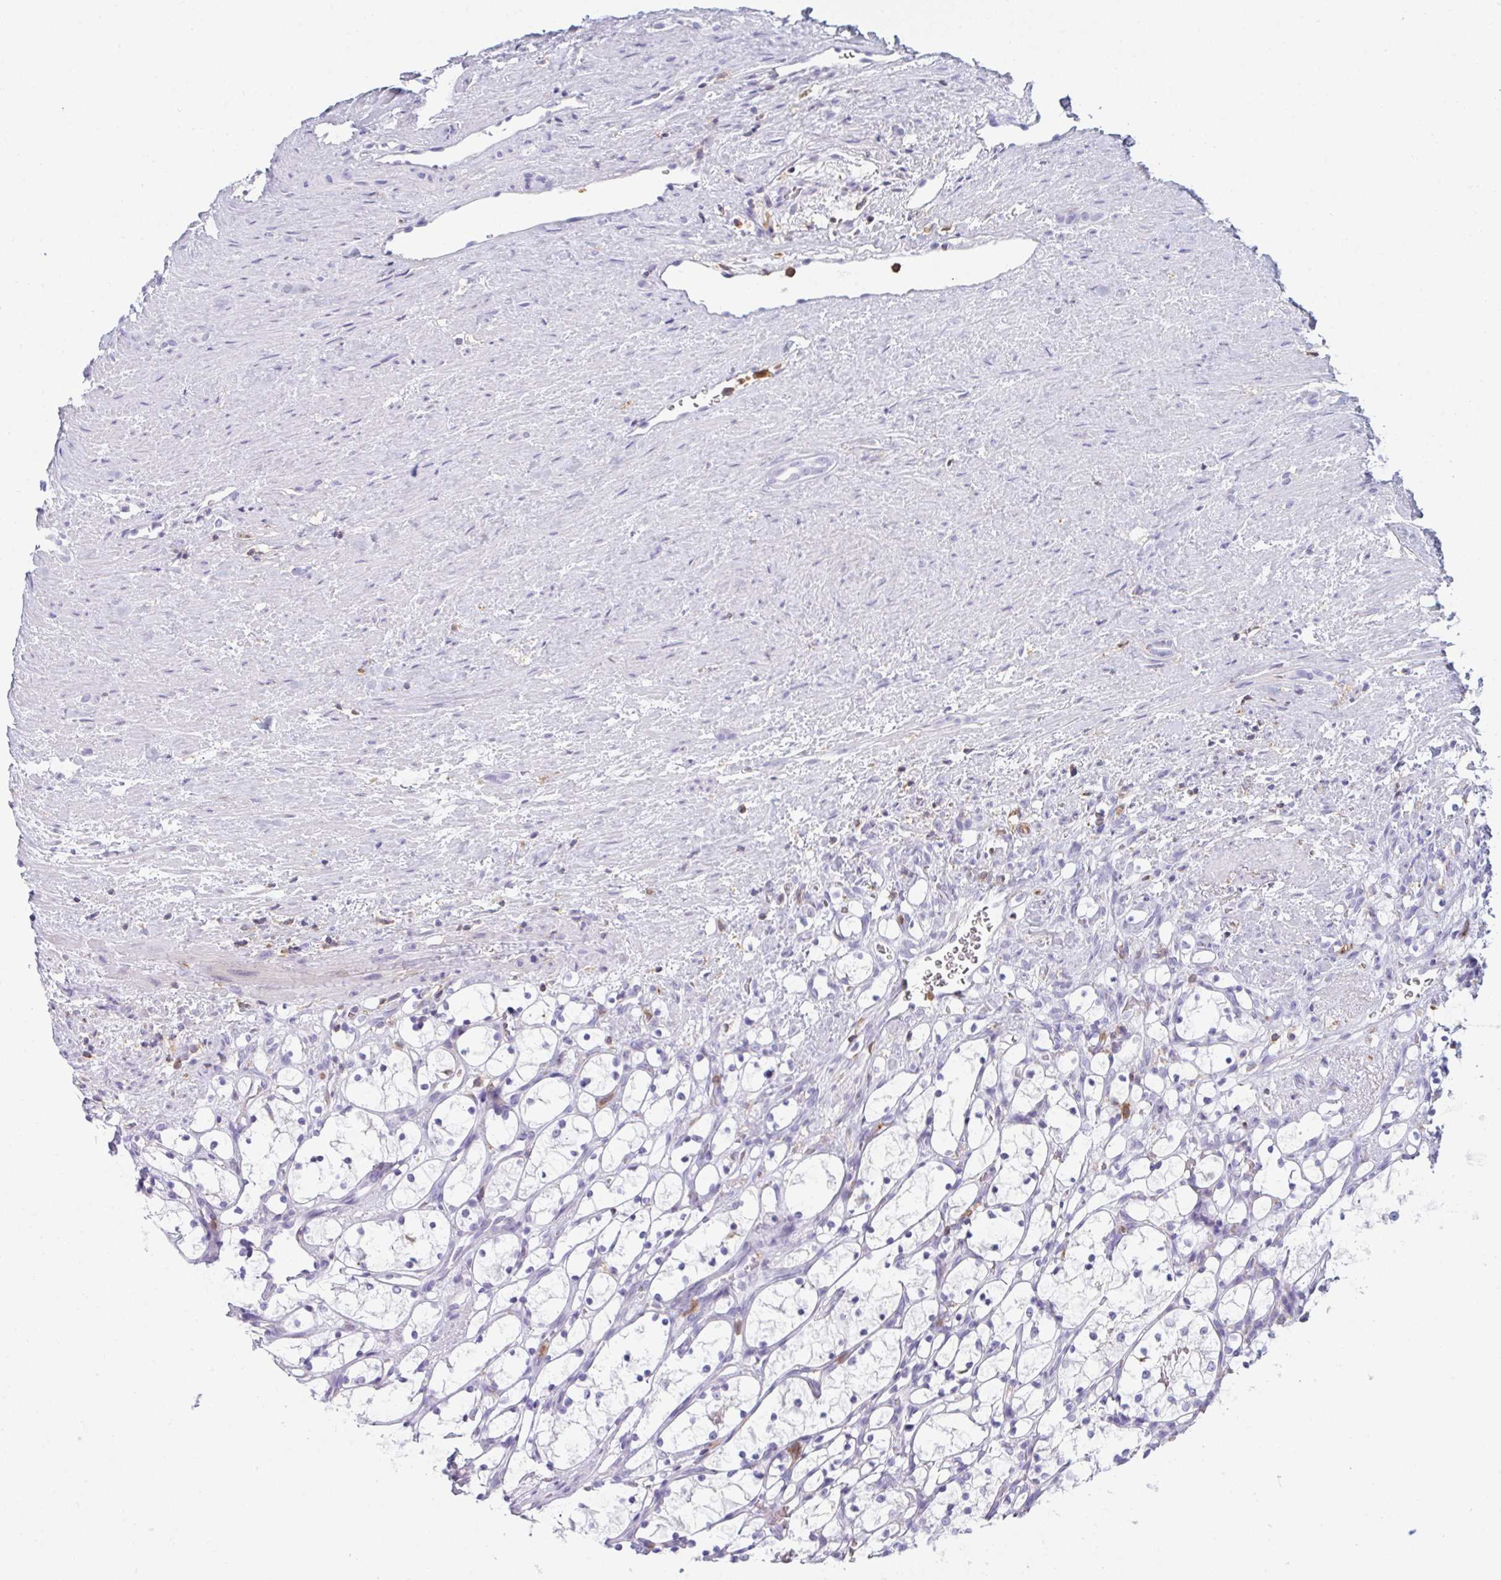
{"staining": {"intensity": "negative", "quantity": "none", "location": "none"}, "tissue": "renal cancer", "cell_type": "Tumor cells", "image_type": "cancer", "snomed": [{"axis": "morphology", "description": "Adenocarcinoma, NOS"}, {"axis": "topography", "description": "Kidney"}], "caption": "DAB immunohistochemical staining of human renal cancer exhibits no significant expression in tumor cells.", "gene": "MYO1F", "patient": {"sex": "female", "age": 69}}